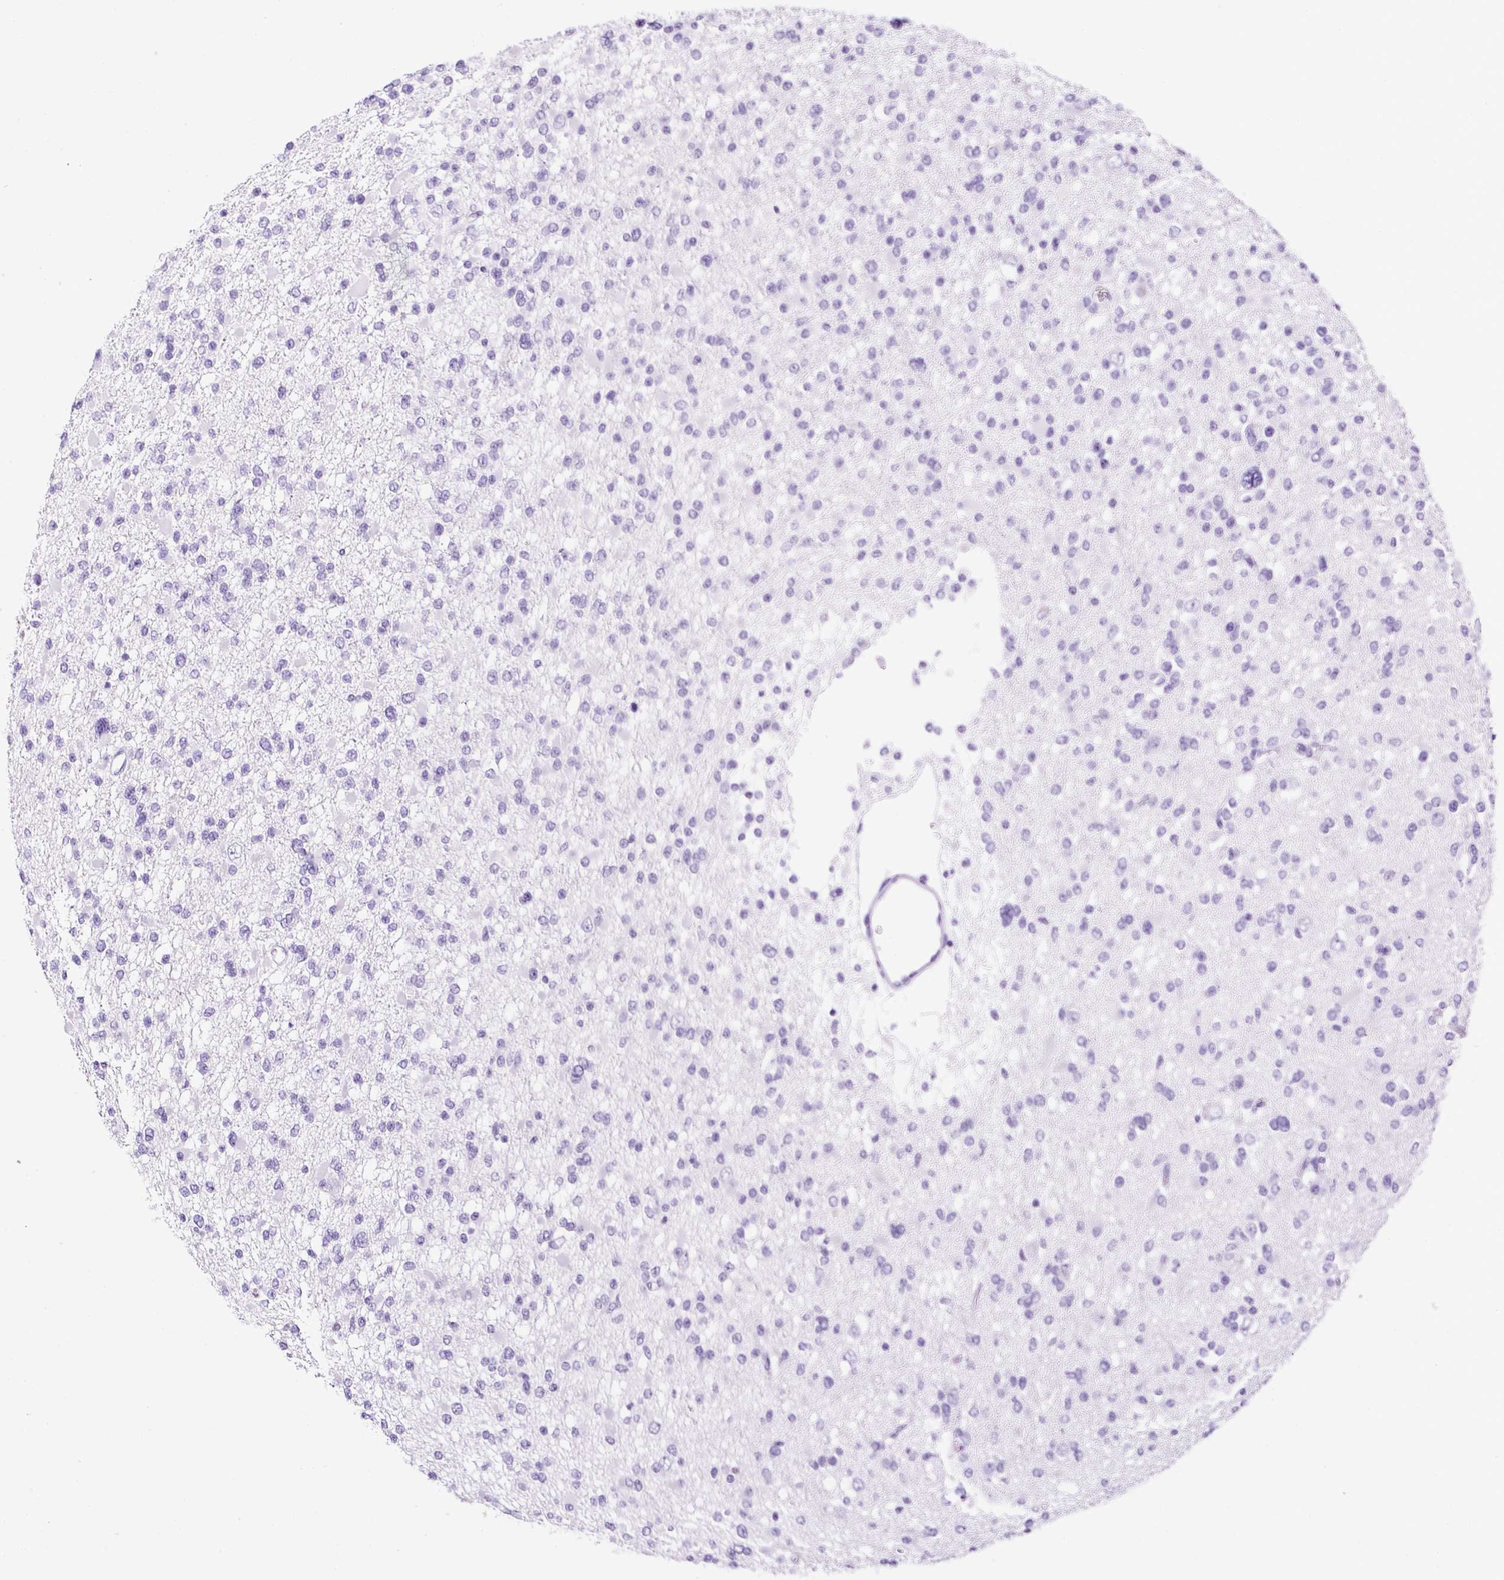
{"staining": {"intensity": "negative", "quantity": "none", "location": "none"}, "tissue": "glioma", "cell_type": "Tumor cells", "image_type": "cancer", "snomed": [{"axis": "morphology", "description": "Glioma, malignant, Low grade"}, {"axis": "topography", "description": "Brain"}], "caption": "IHC of glioma exhibits no positivity in tumor cells. (Brightfield microscopy of DAB (3,3'-diaminobenzidine) immunohistochemistry (IHC) at high magnification).", "gene": "NTS", "patient": {"sex": "female", "age": 22}}